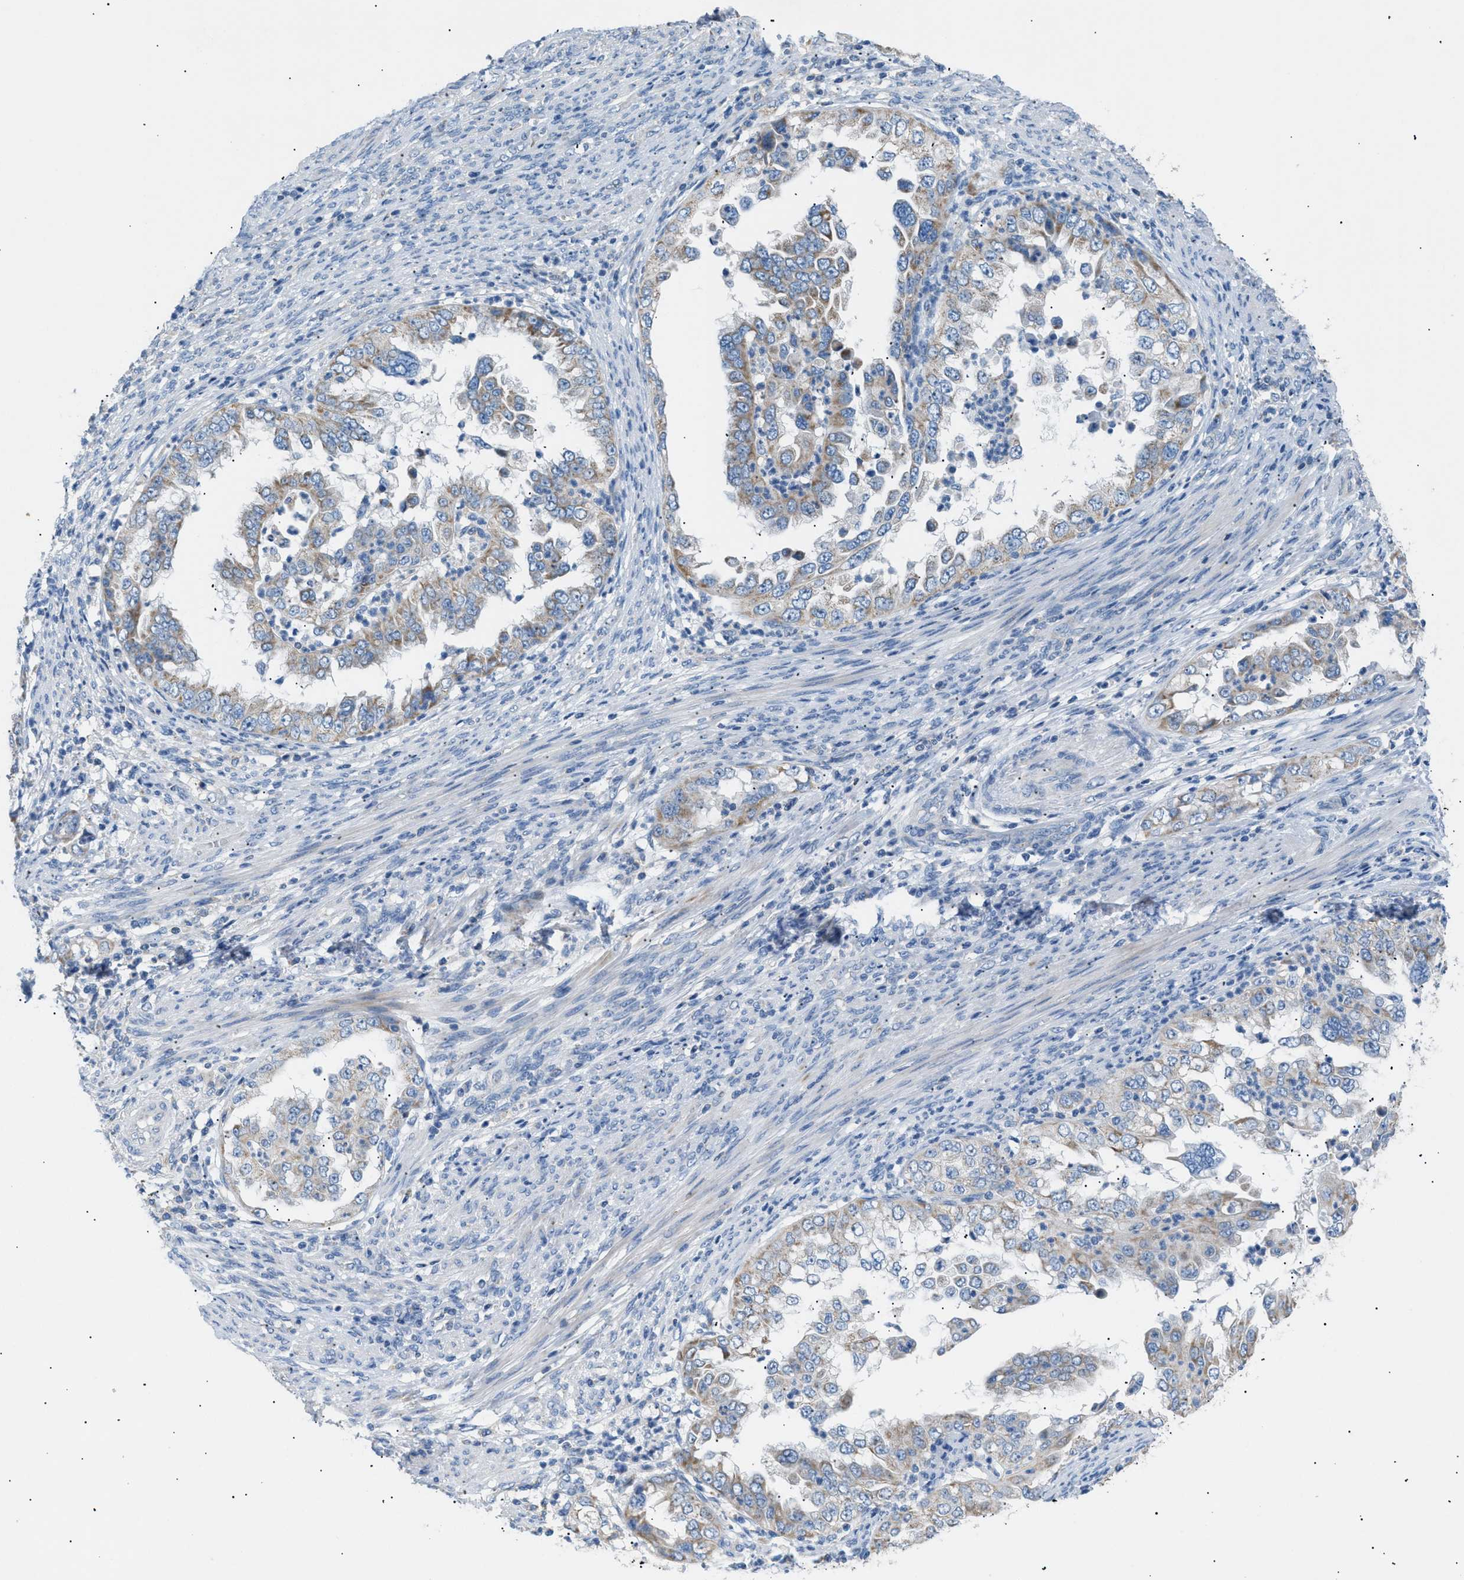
{"staining": {"intensity": "weak", "quantity": "25%-75%", "location": "cytoplasmic/membranous"}, "tissue": "endometrial cancer", "cell_type": "Tumor cells", "image_type": "cancer", "snomed": [{"axis": "morphology", "description": "Adenocarcinoma, NOS"}, {"axis": "topography", "description": "Endometrium"}], "caption": "Endometrial cancer stained with a brown dye reveals weak cytoplasmic/membranous positive expression in about 25%-75% of tumor cells.", "gene": "ILDR1", "patient": {"sex": "female", "age": 85}}